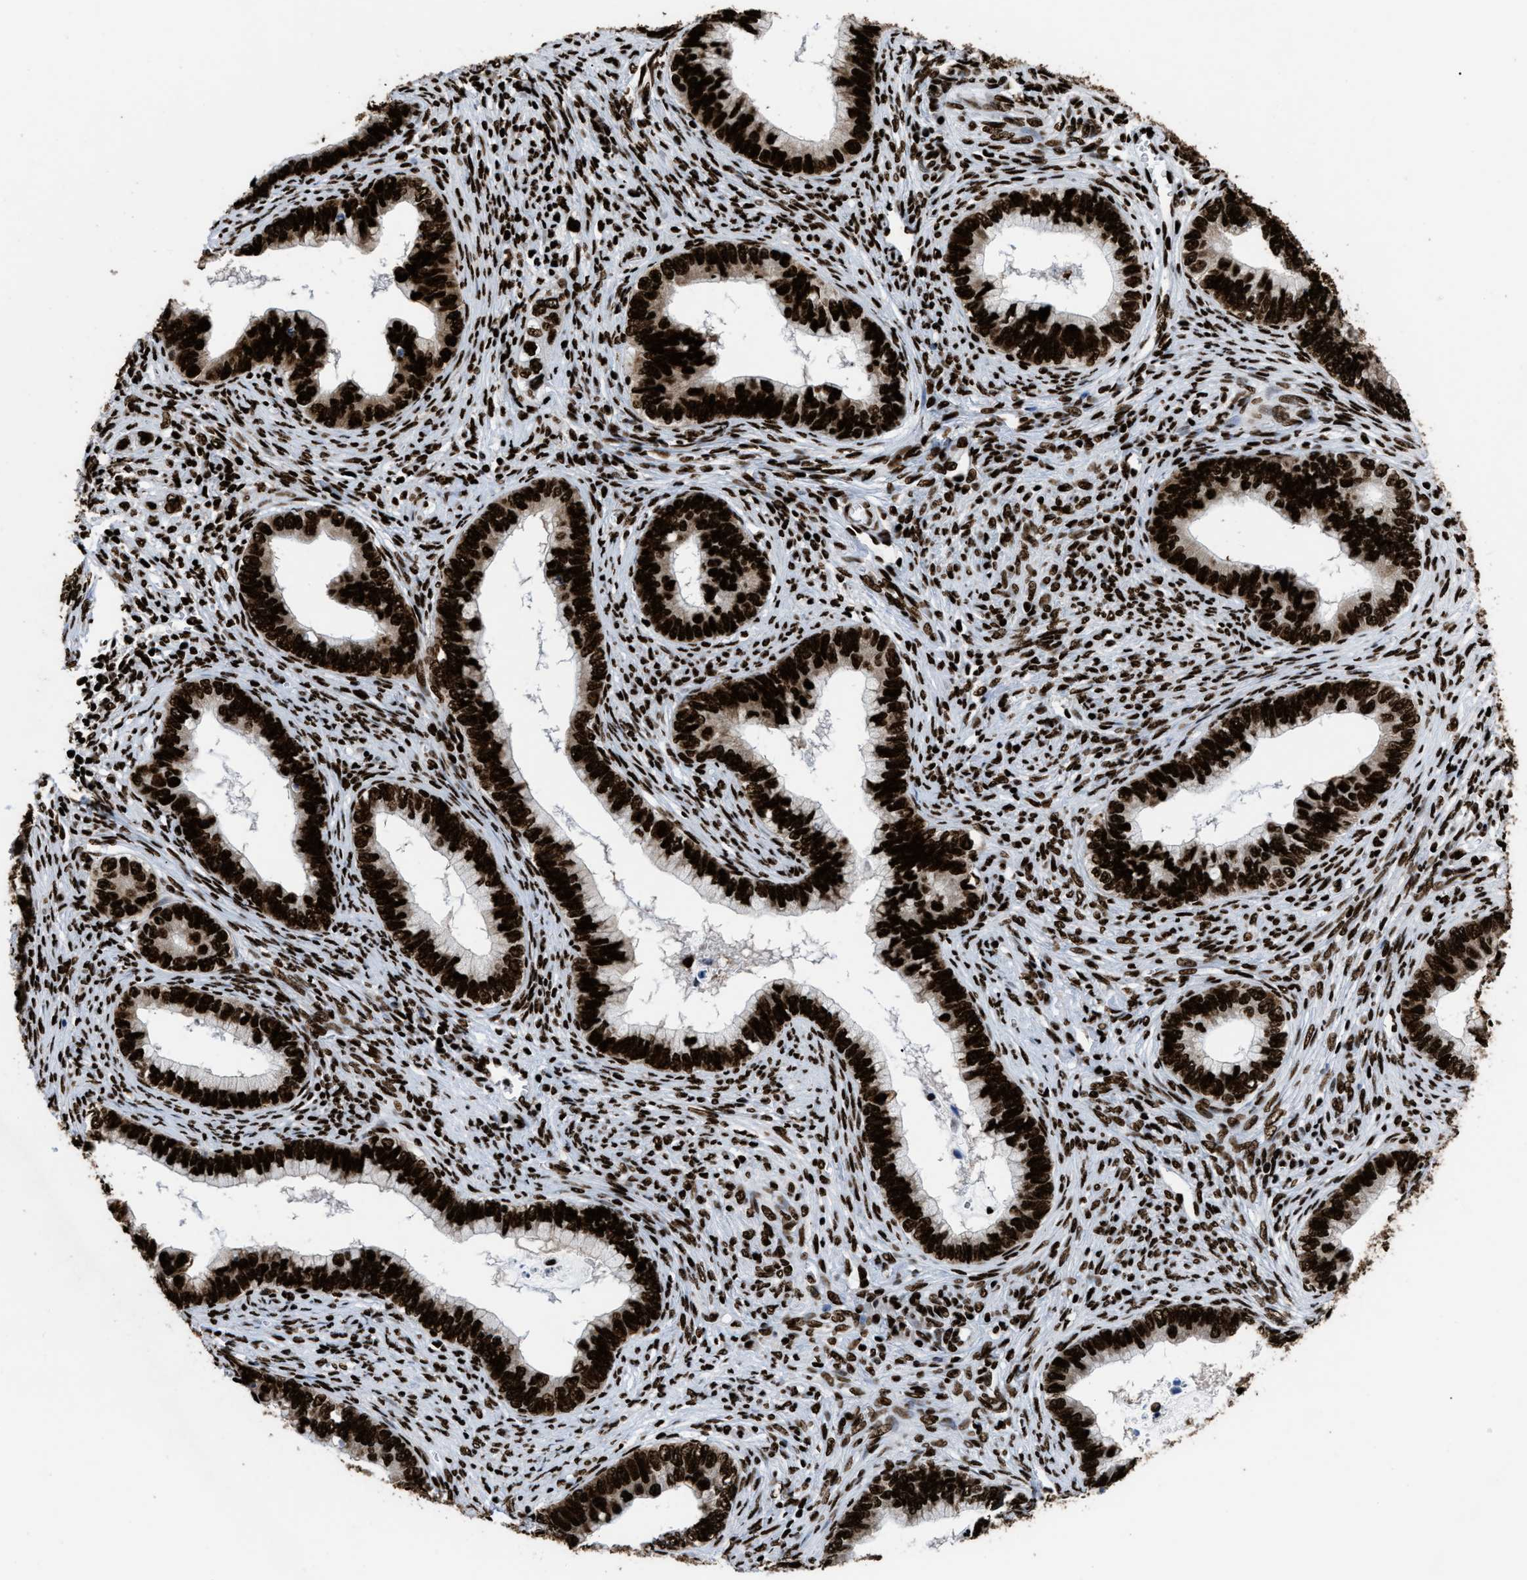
{"staining": {"intensity": "strong", "quantity": ">75%", "location": "nuclear"}, "tissue": "cervical cancer", "cell_type": "Tumor cells", "image_type": "cancer", "snomed": [{"axis": "morphology", "description": "Adenocarcinoma, NOS"}, {"axis": "topography", "description": "Cervix"}], "caption": "The histopathology image reveals a brown stain indicating the presence of a protein in the nuclear of tumor cells in adenocarcinoma (cervical). Immunohistochemistry (ihc) stains the protein in brown and the nuclei are stained blue.", "gene": "HNRNPM", "patient": {"sex": "female", "age": 44}}